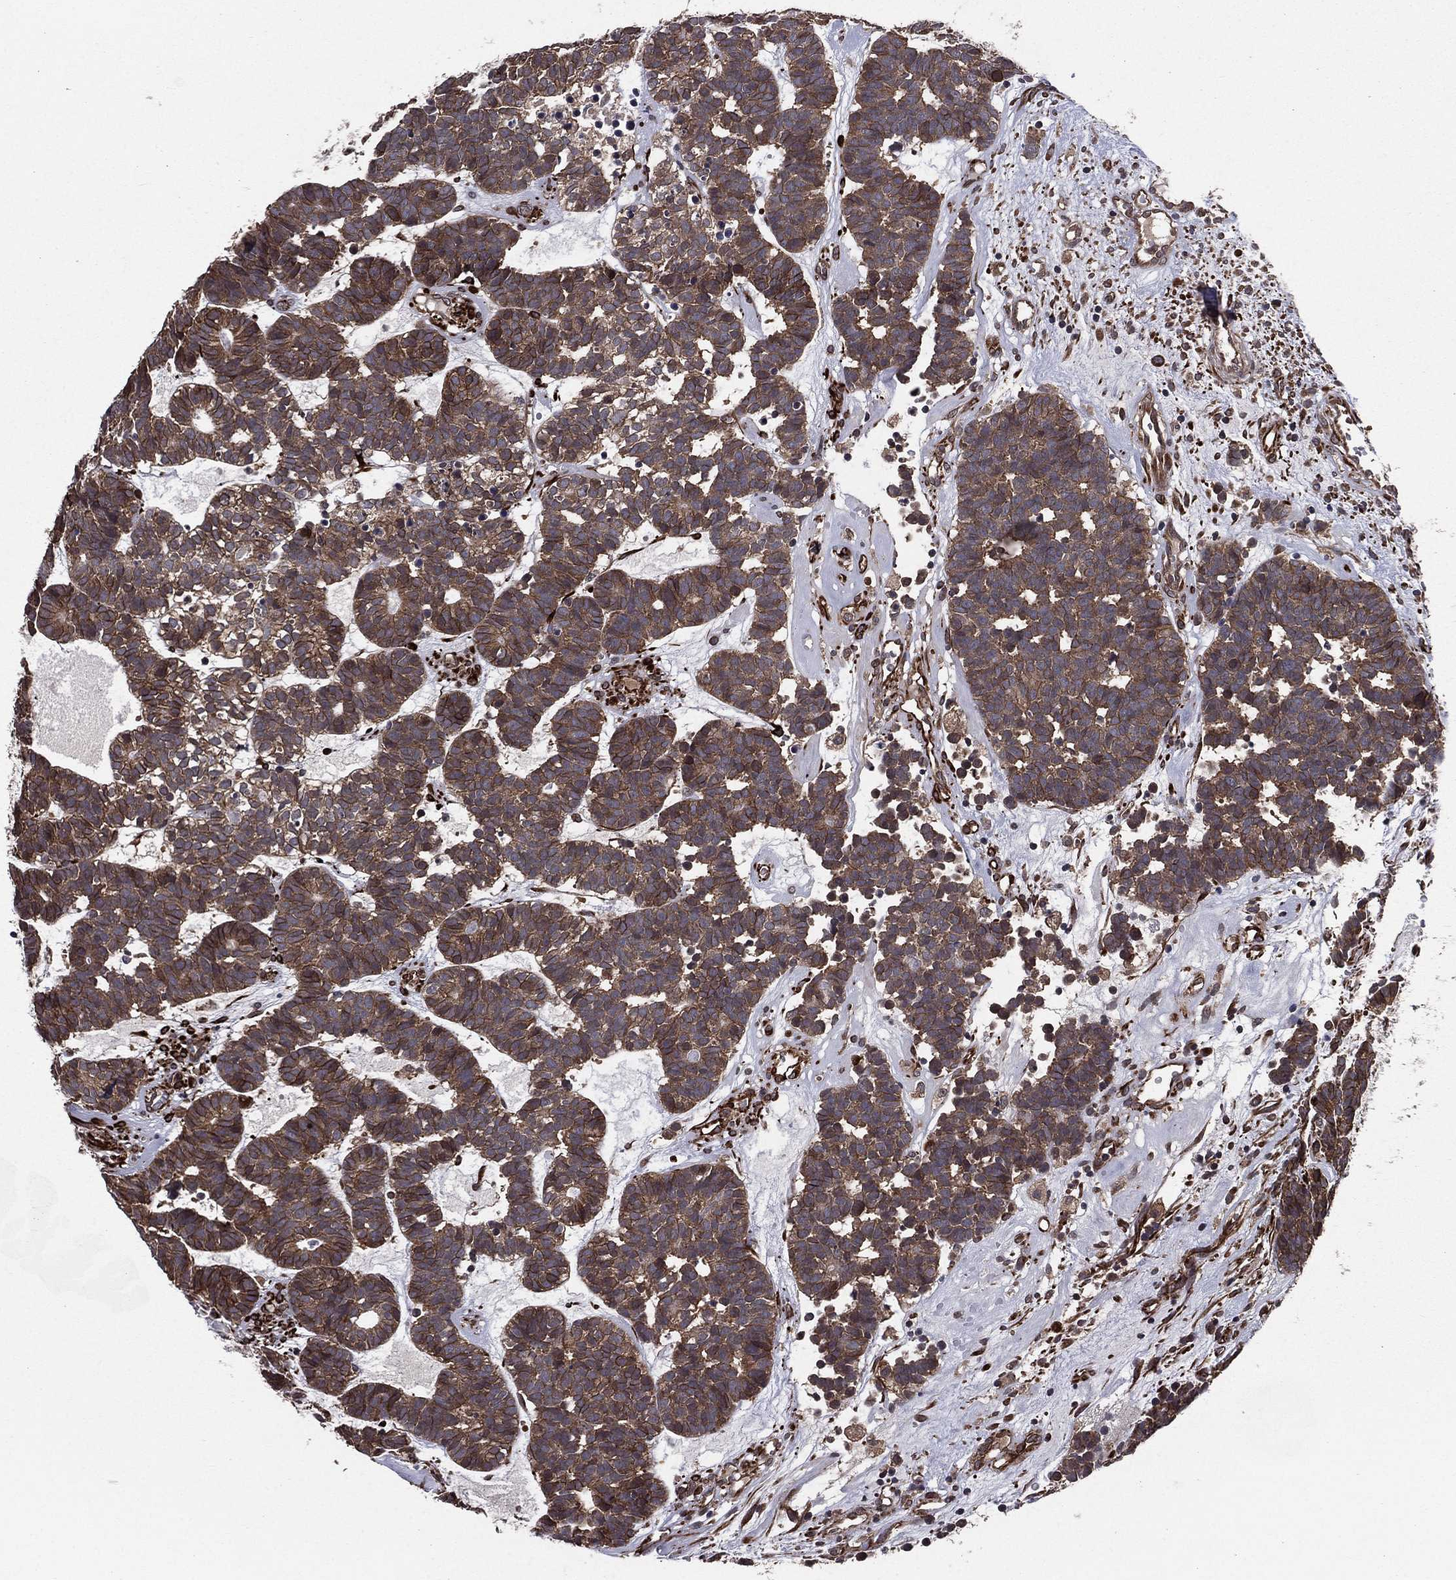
{"staining": {"intensity": "strong", "quantity": ">75%", "location": "cytoplasmic/membranous"}, "tissue": "head and neck cancer", "cell_type": "Tumor cells", "image_type": "cancer", "snomed": [{"axis": "morphology", "description": "Adenocarcinoma, NOS"}, {"axis": "topography", "description": "Head-Neck"}], "caption": "The immunohistochemical stain shows strong cytoplasmic/membranous staining in tumor cells of adenocarcinoma (head and neck) tissue. The staining is performed using DAB (3,3'-diaminobenzidine) brown chromogen to label protein expression. The nuclei are counter-stained blue using hematoxylin.", "gene": "CERT1", "patient": {"sex": "female", "age": 81}}